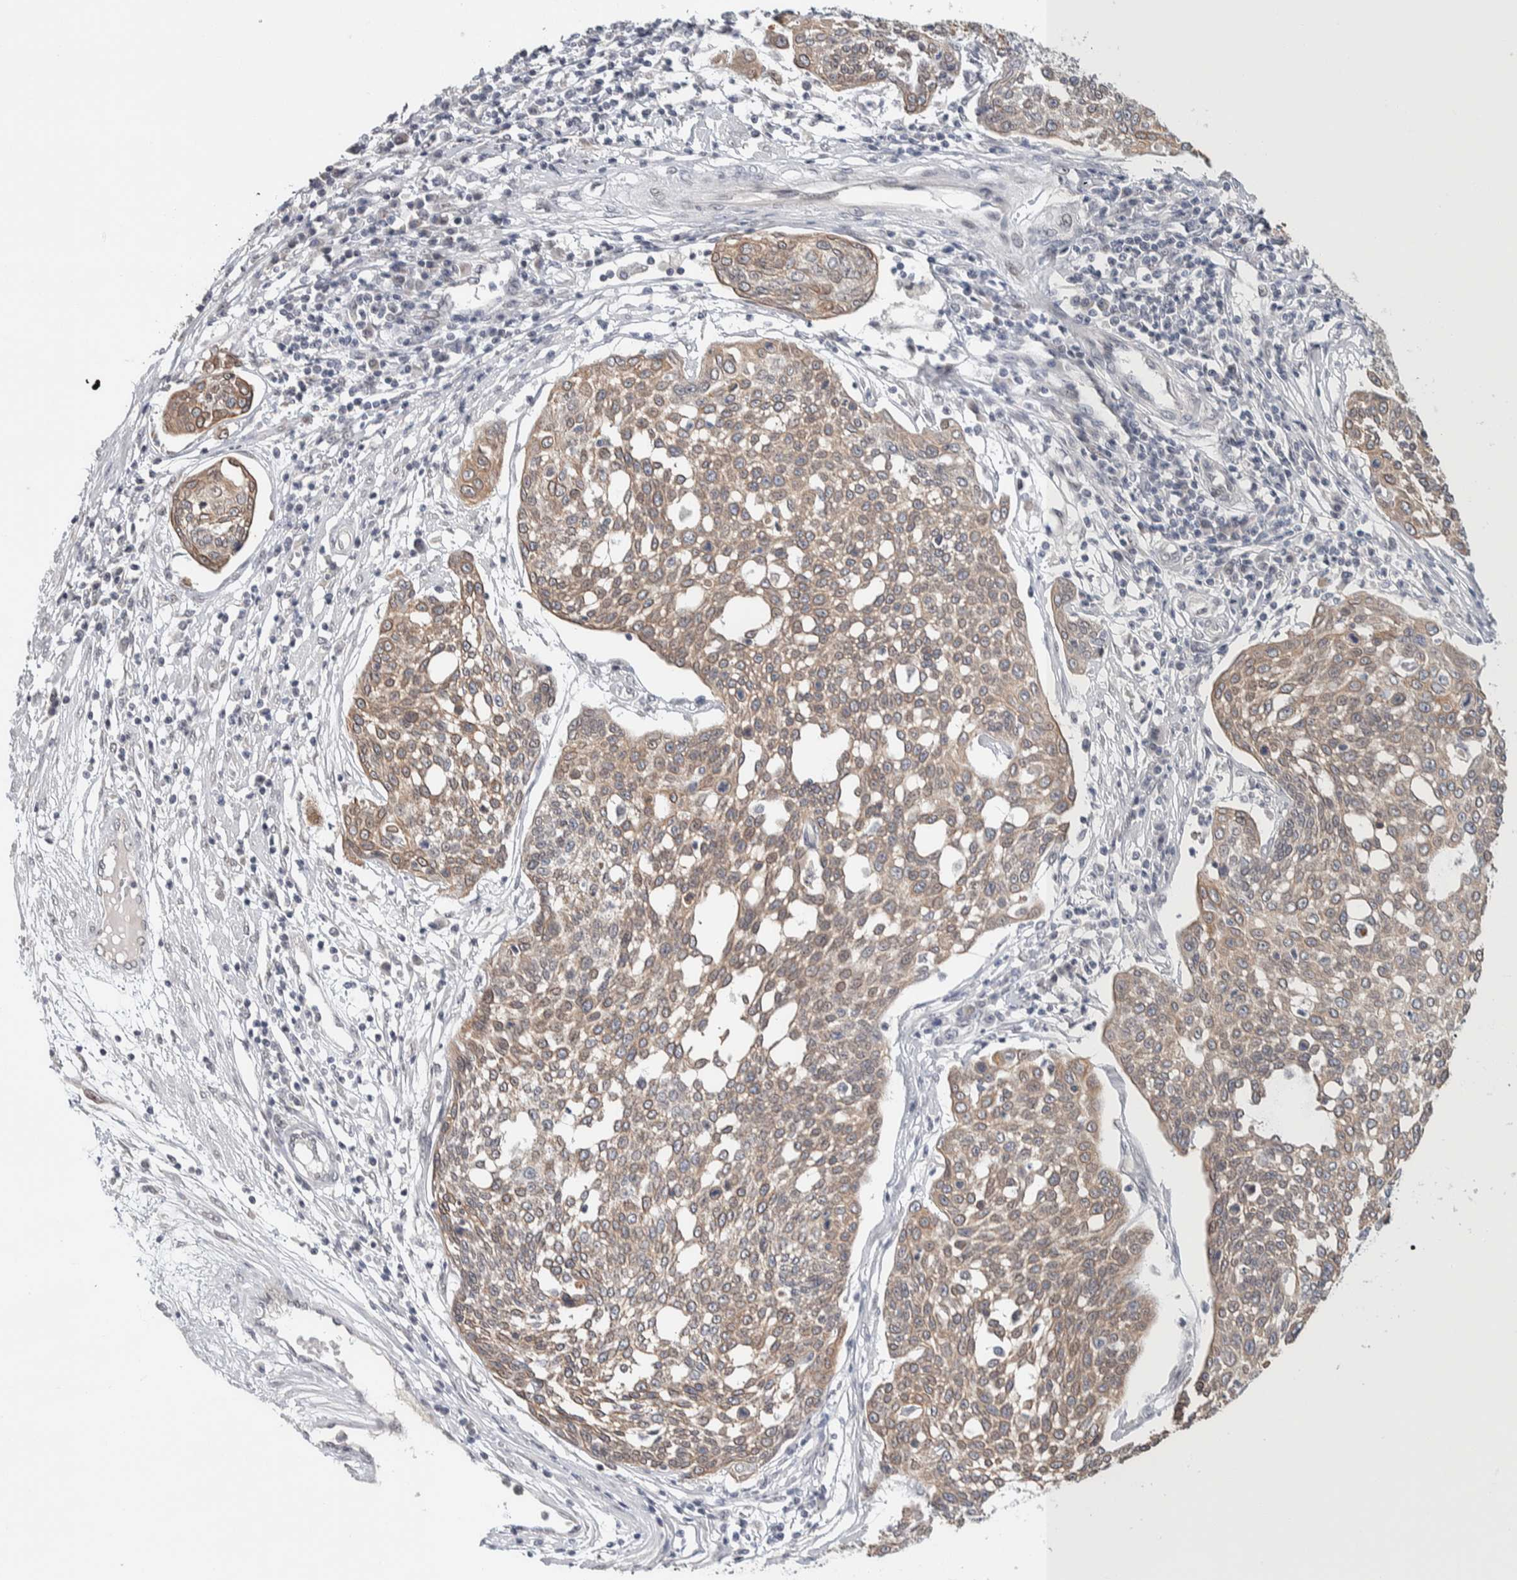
{"staining": {"intensity": "weak", "quantity": ">75%", "location": "cytoplasmic/membranous"}, "tissue": "cervical cancer", "cell_type": "Tumor cells", "image_type": "cancer", "snomed": [{"axis": "morphology", "description": "Squamous cell carcinoma, NOS"}, {"axis": "topography", "description": "Cervix"}], "caption": "Protein expression analysis of human squamous cell carcinoma (cervical) reveals weak cytoplasmic/membranous expression in about >75% of tumor cells.", "gene": "CRAT", "patient": {"sex": "female", "age": 34}}